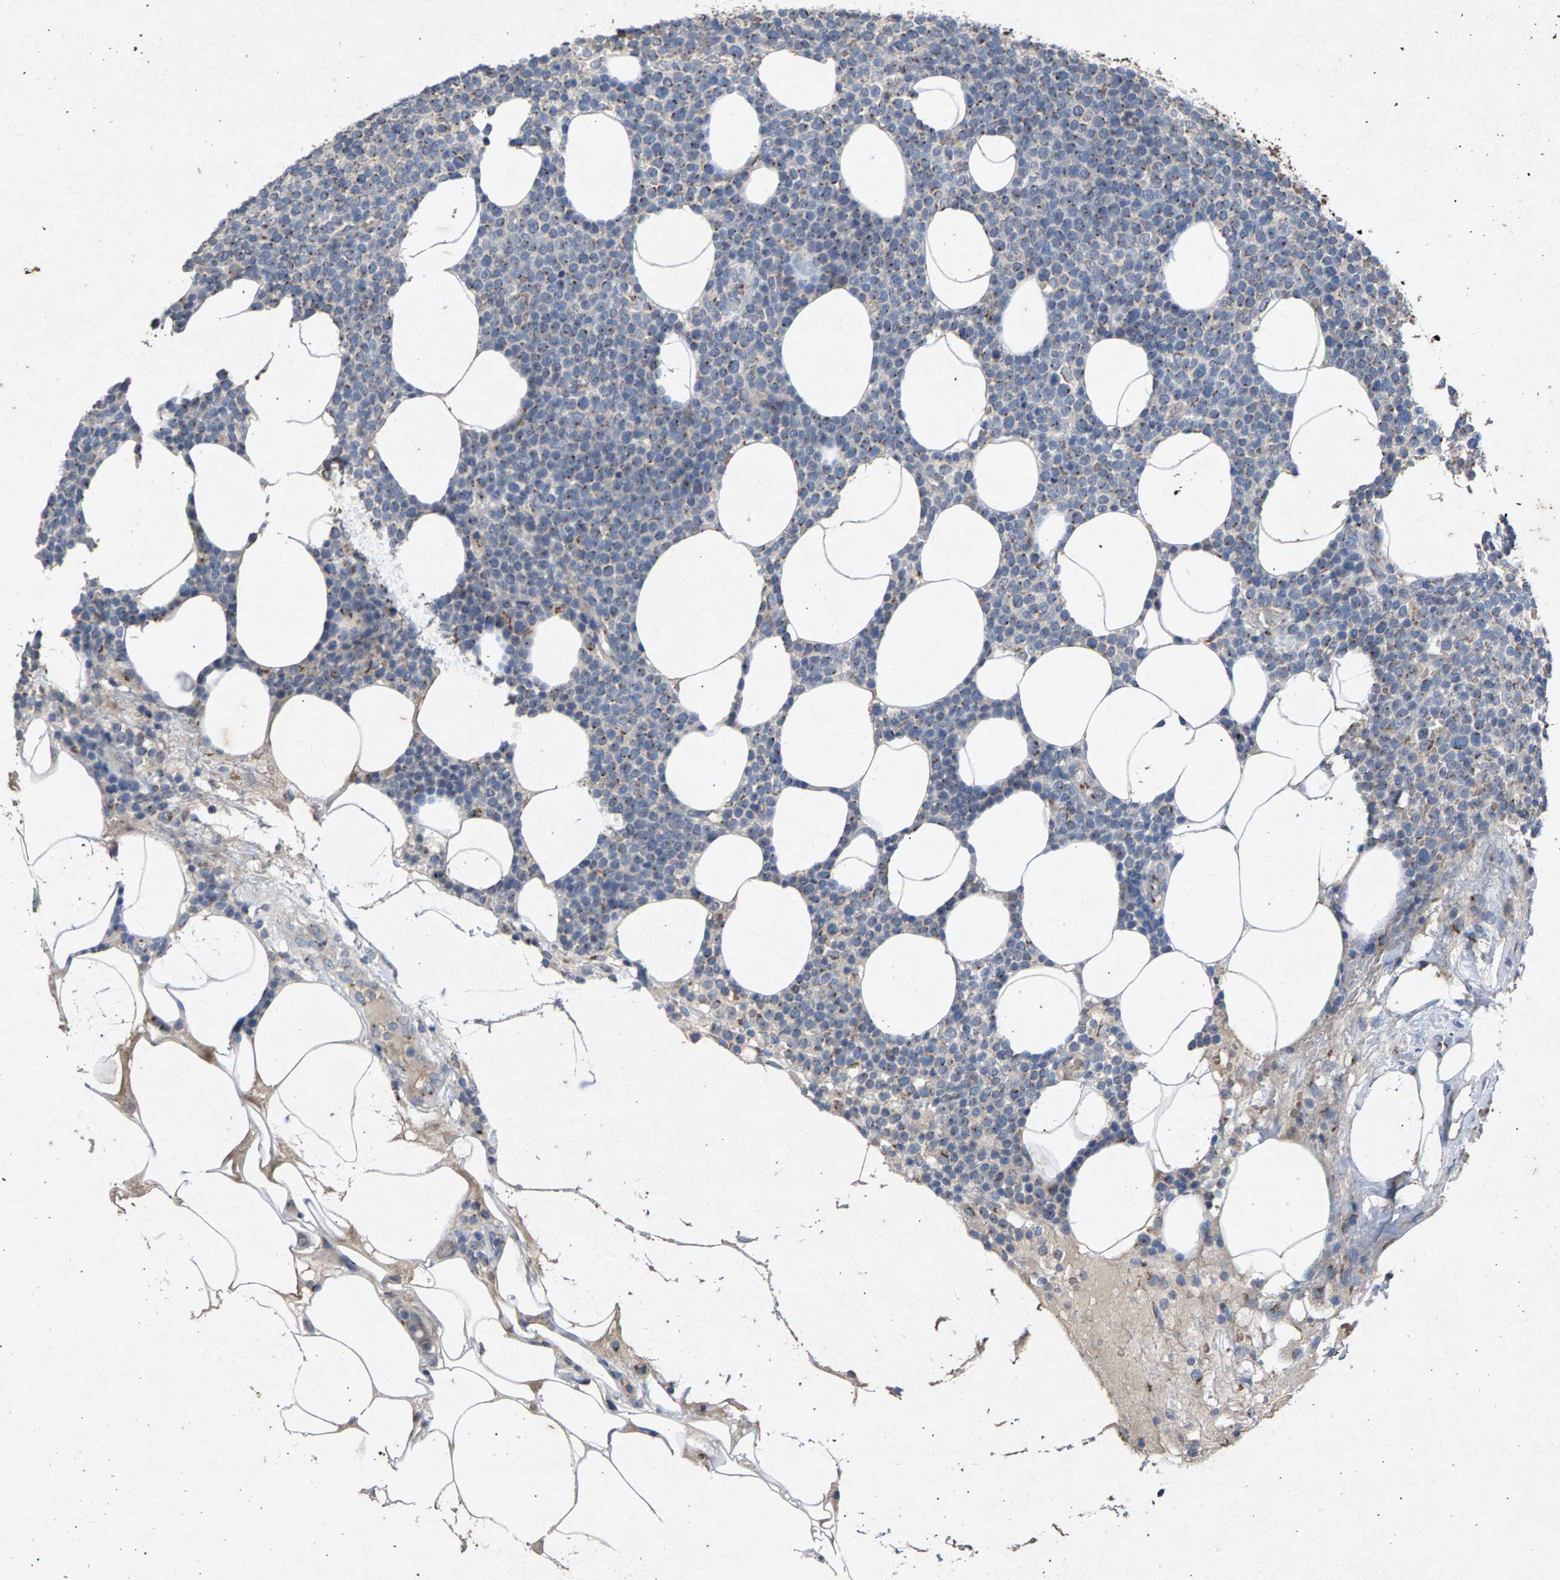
{"staining": {"intensity": "moderate", "quantity": "25%-75%", "location": "cytoplasmic/membranous"}, "tissue": "lymphoma", "cell_type": "Tumor cells", "image_type": "cancer", "snomed": [{"axis": "morphology", "description": "Malignant lymphoma, non-Hodgkin's type, High grade"}, {"axis": "topography", "description": "Lymph node"}], "caption": "This micrograph demonstrates high-grade malignant lymphoma, non-Hodgkin's type stained with IHC to label a protein in brown. The cytoplasmic/membranous of tumor cells show moderate positivity for the protein. Nuclei are counter-stained blue.", "gene": "MAN2A1", "patient": {"sex": "male", "age": 61}}